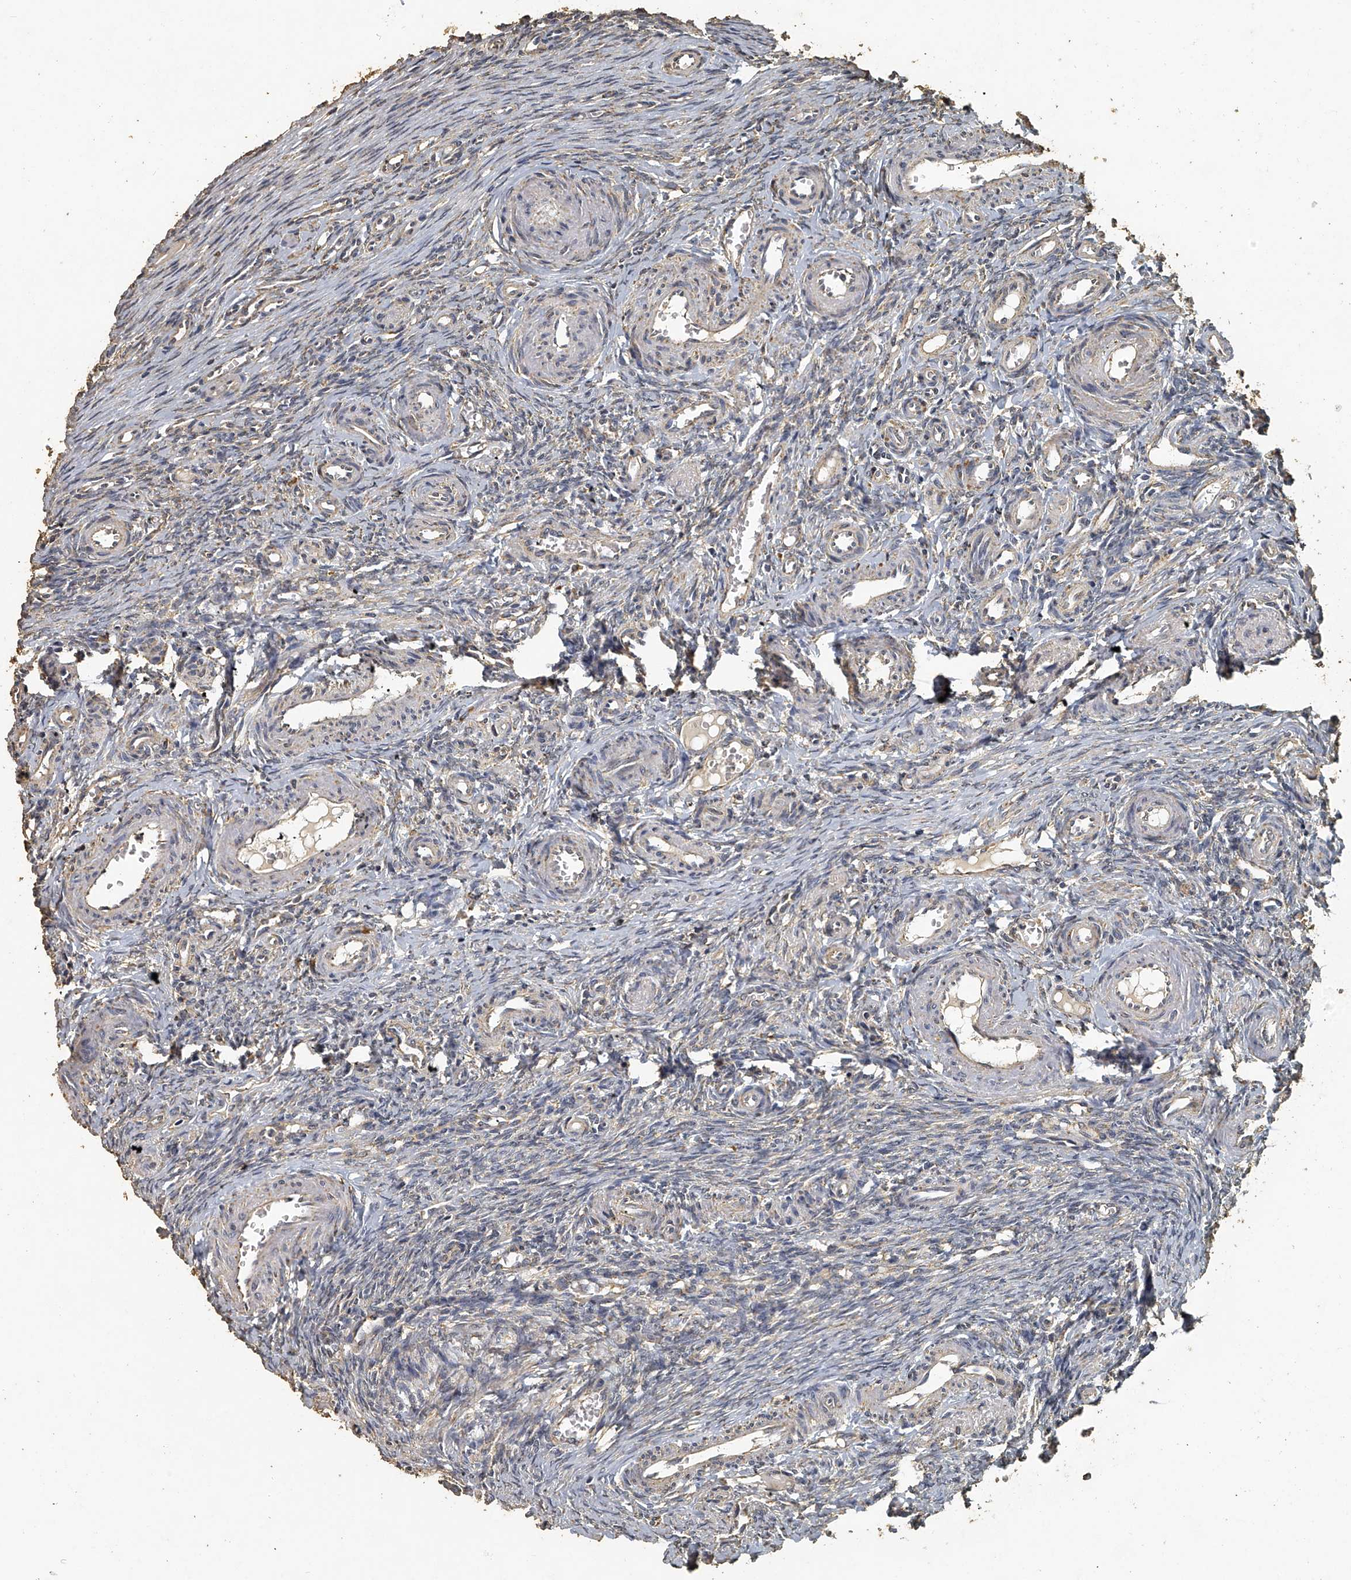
{"staining": {"intensity": "weak", "quantity": "25%-75%", "location": "cytoplasmic/membranous"}, "tissue": "ovary", "cell_type": "Ovarian stroma cells", "image_type": "normal", "snomed": [{"axis": "morphology", "description": "Adenocarcinoma, NOS"}, {"axis": "topography", "description": "Endometrium"}], "caption": "An immunohistochemistry (IHC) micrograph of benign tissue is shown. Protein staining in brown labels weak cytoplasmic/membranous positivity in ovary within ovarian stroma cells. Using DAB (brown) and hematoxylin (blue) stains, captured at high magnification using brightfield microscopy.", "gene": "MRPL28", "patient": {"sex": "female", "age": 32}}